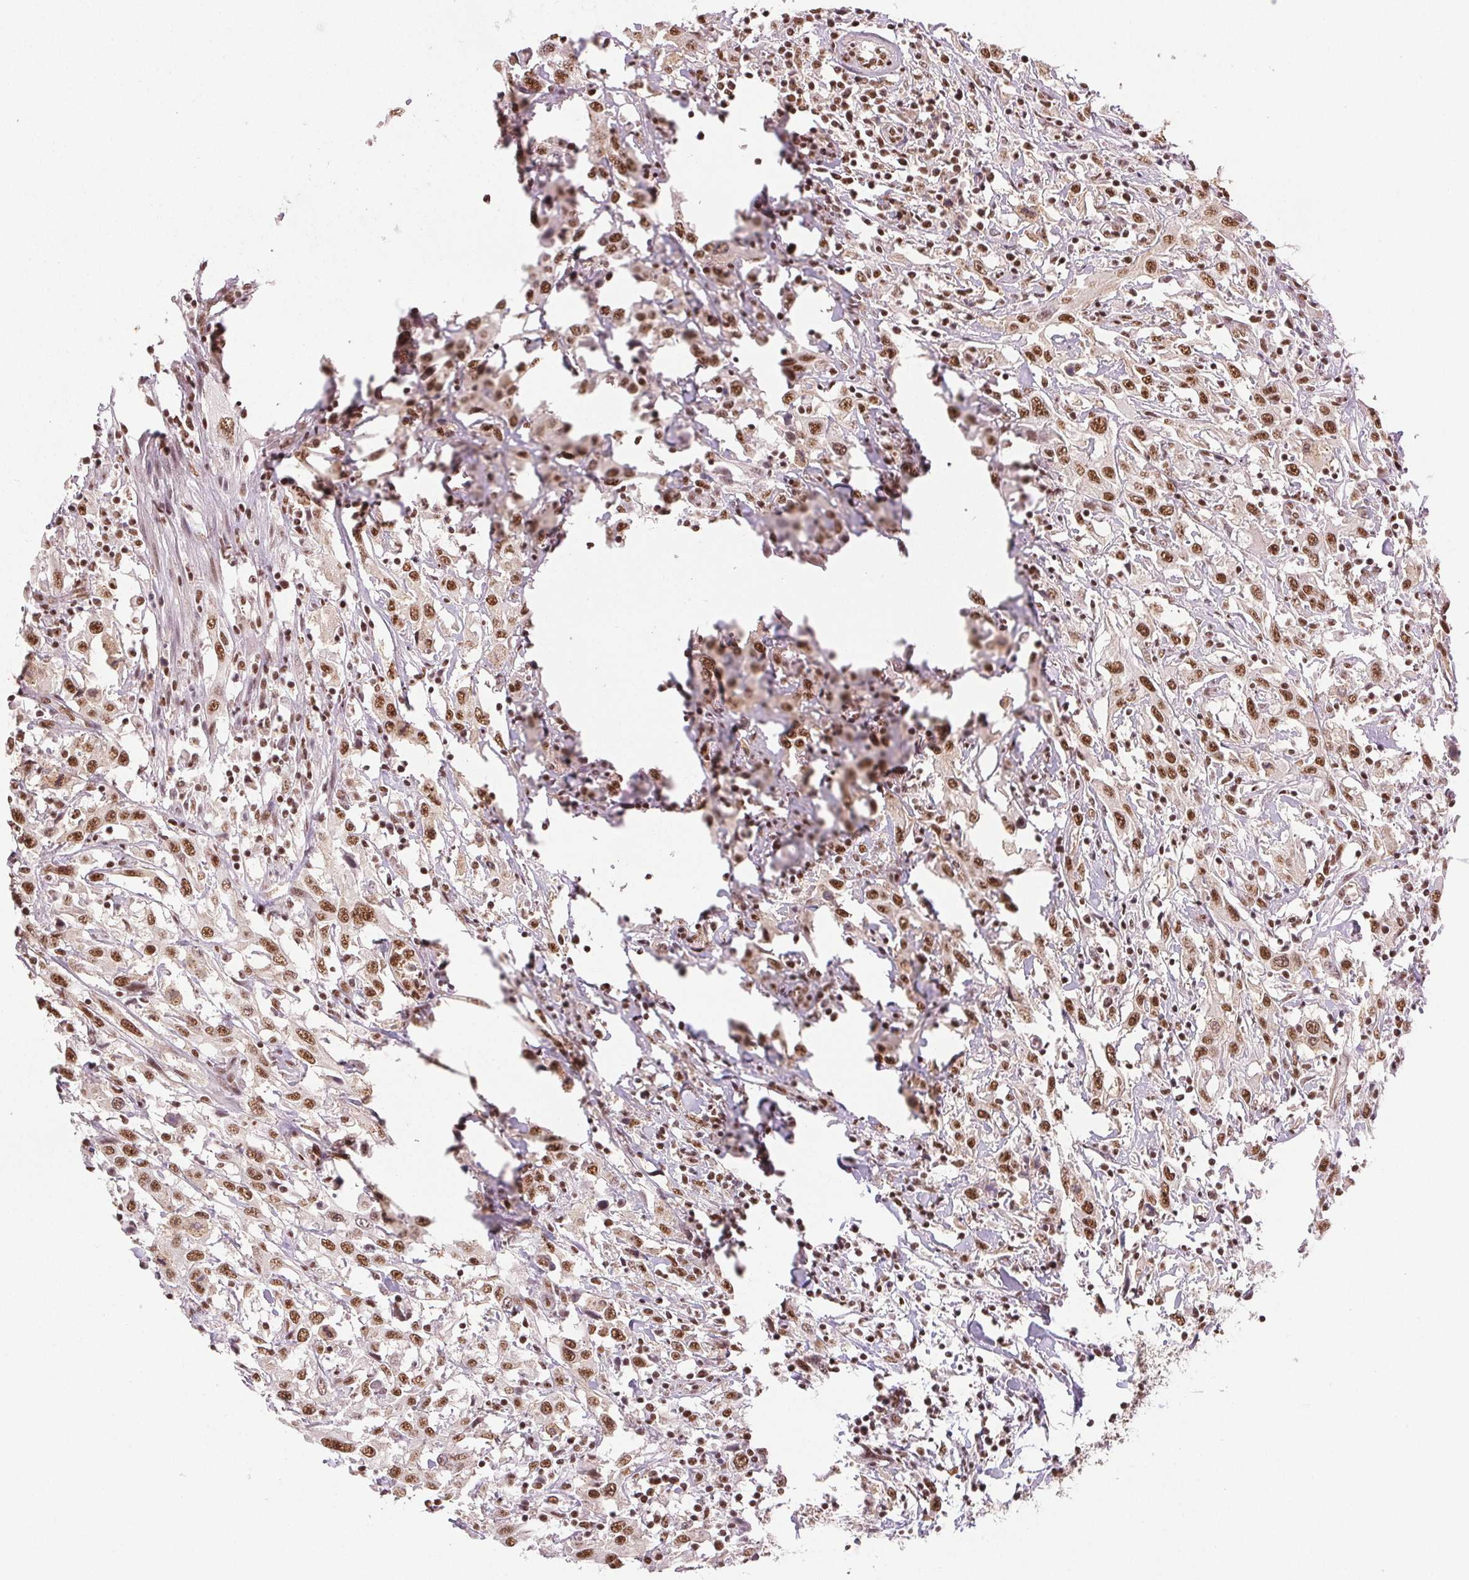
{"staining": {"intensity": "moderate", "quantity": ">75%", "location": "nuclear"}, "tissue": "urothelial cancer", "cell_type": "Tumor cells", "image_type": "cancer", "snomed": [{"axis": "morphology", "description": "Urothelial carcinoma, High grade"}, {"axis": "topography", "description": "Urinary bladder"}], "caption": "Protein positivity by IHC reveals moderate nuclear staining in approximately >75% of tumor cells in urothelial cancer. (DAB IHC, brown staining for protein, blue staining for nuclei).", "gene": "IK", "patient": {"sex": "male", "age": 61}}